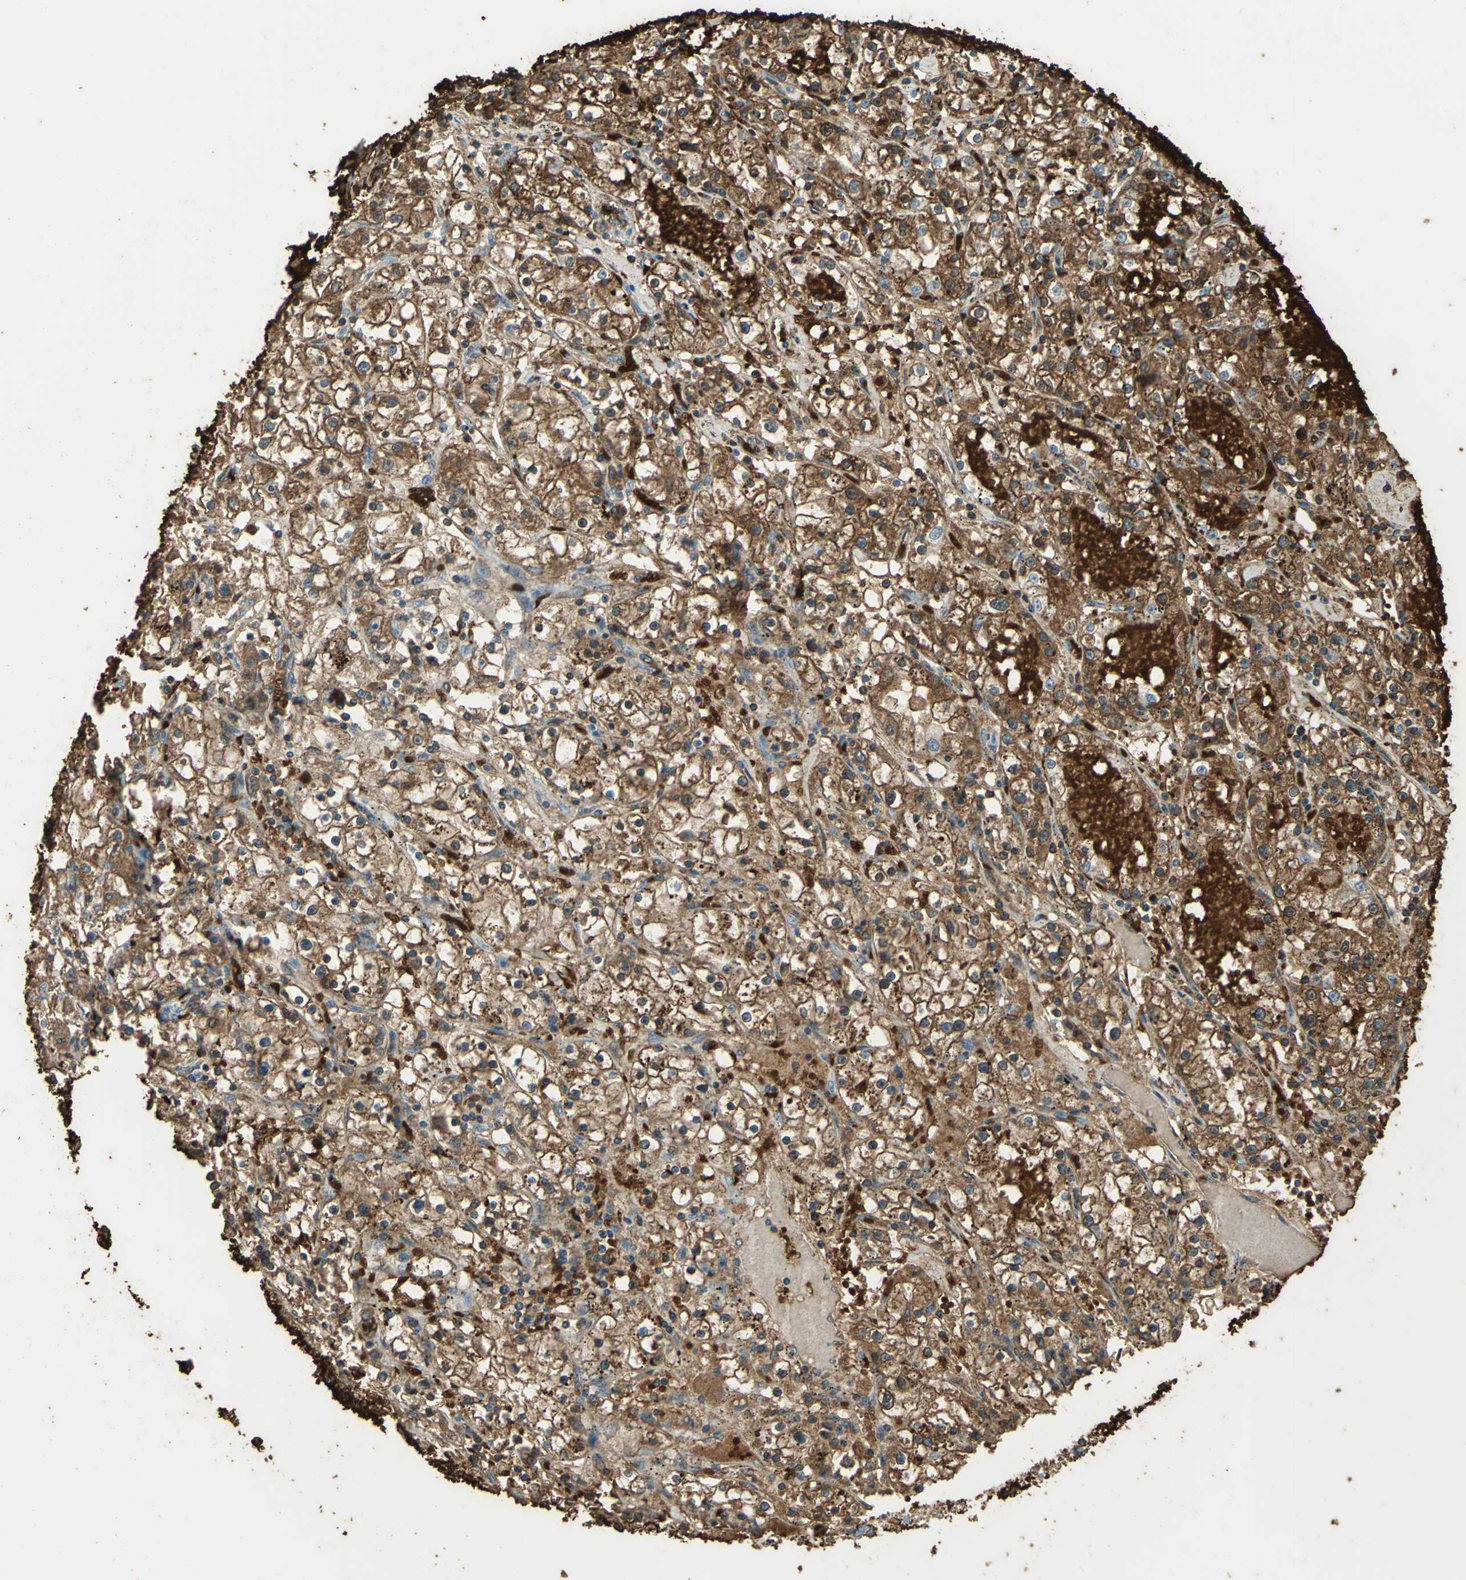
{"staining": {"intensity": "strong", "quantity": ">75%", "location": "cytoplasmic/membranous"}, "tissue": "renal cancer", "cell_type": "Tumor cells", "image_type": "cancer", "snomed": [{"axis": "morphology", "description": "Adenocarcinoma, NOS"}, {"axis": "topography", "description": "Kidney"}], "caption": "A micrograph of human renal cancer (adenocarcinoma) stained for a protein shows strong cytoplasmic/membranous brown staining in tumor cells.", "gene": "TRAPPC2", "patient": {"sex": "male", "age": 56}}